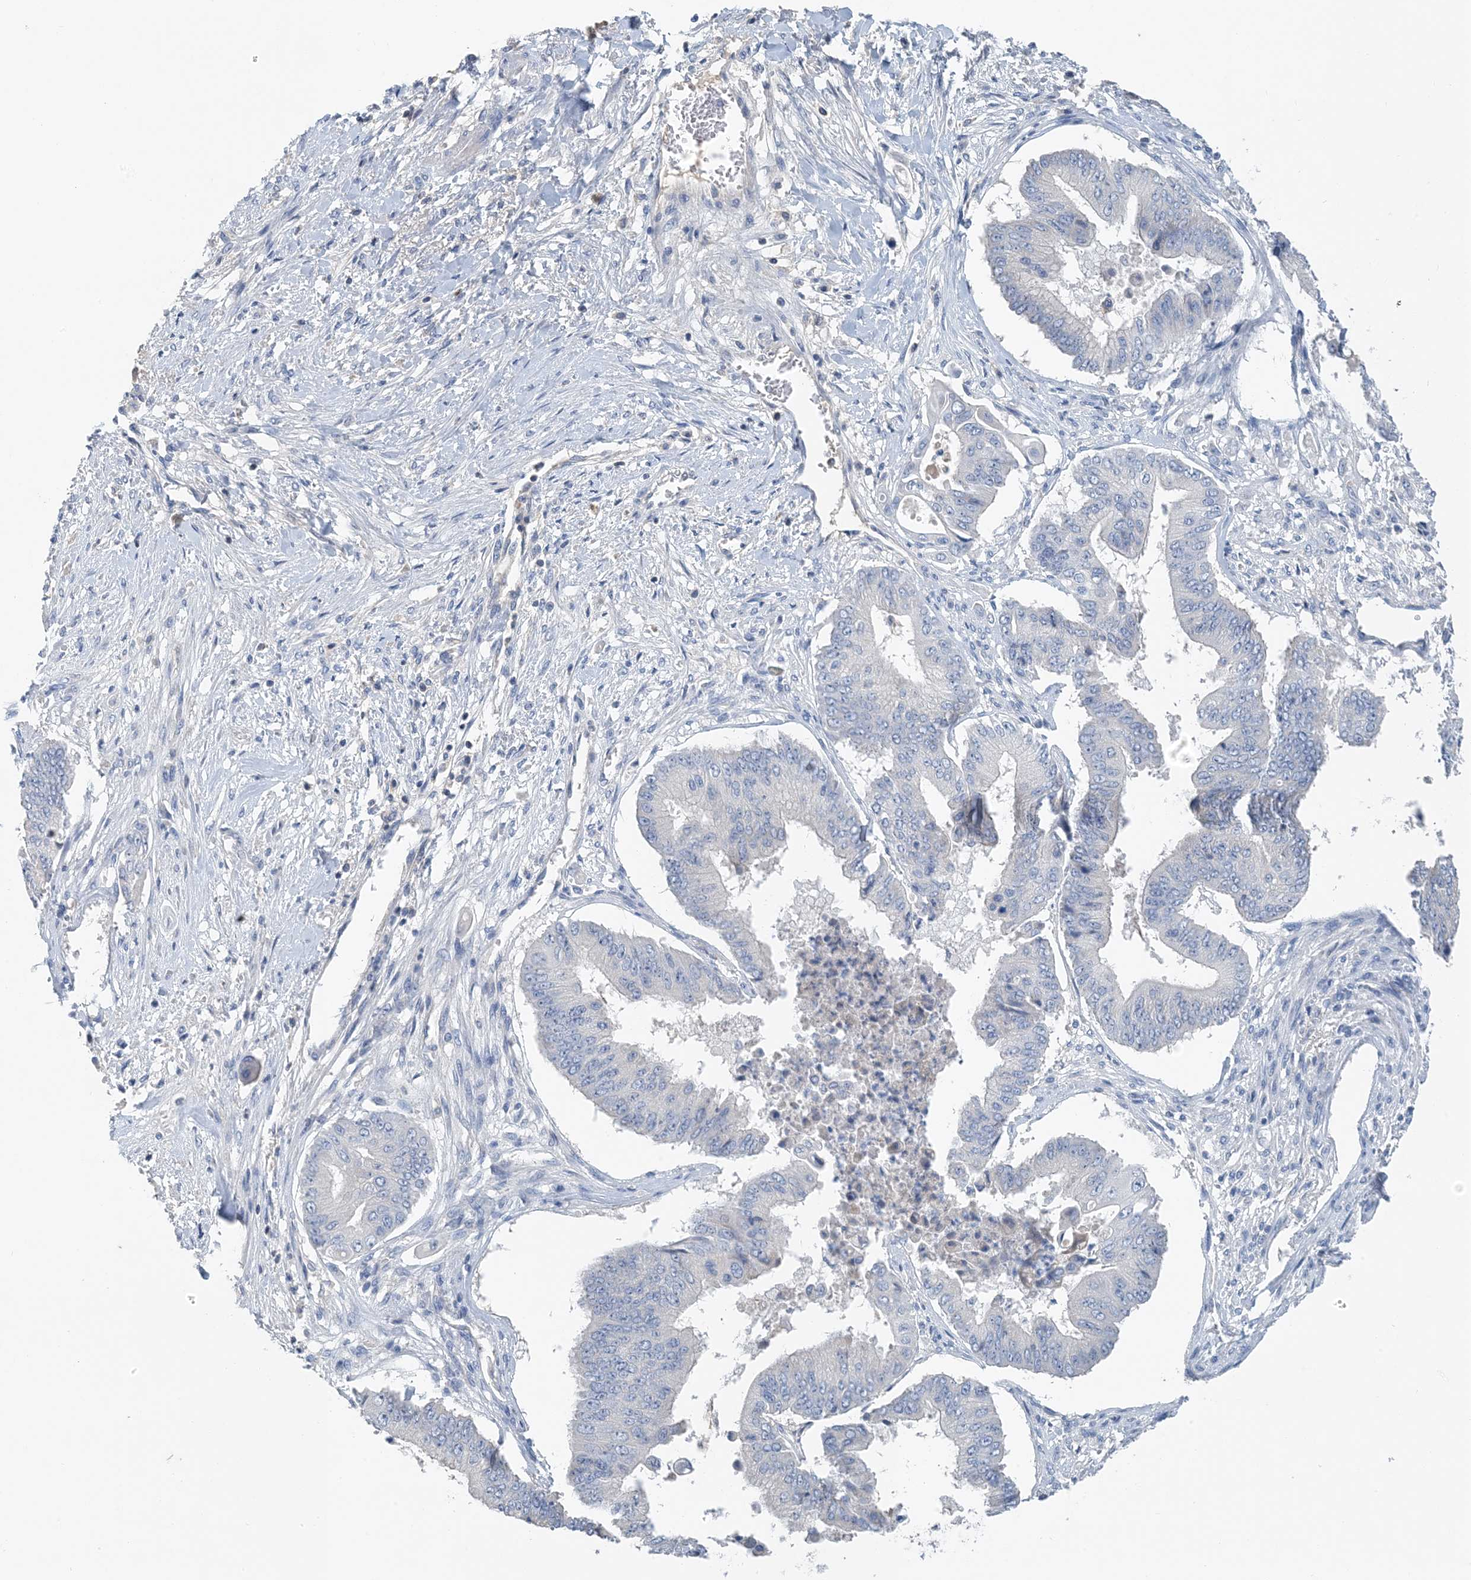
{"staining": {"intensity": "negative", "quantity": "none", "location": "none"}, "tissue": "pancreatic cancer", "cell_type": "Tumor cells", "image_type": "cancer", "snomed": [{"axis": "morphology", "description": "Adenocarcinoma, NOS"}, {"axis": "topography", "description": "Pancreas"}], "caption": "IHC of human pancreatic adenocarcinoma exhibits no staining in tumor cells.", "gene": "CTRL", "patient": {"sex": "female", "age": 77}}